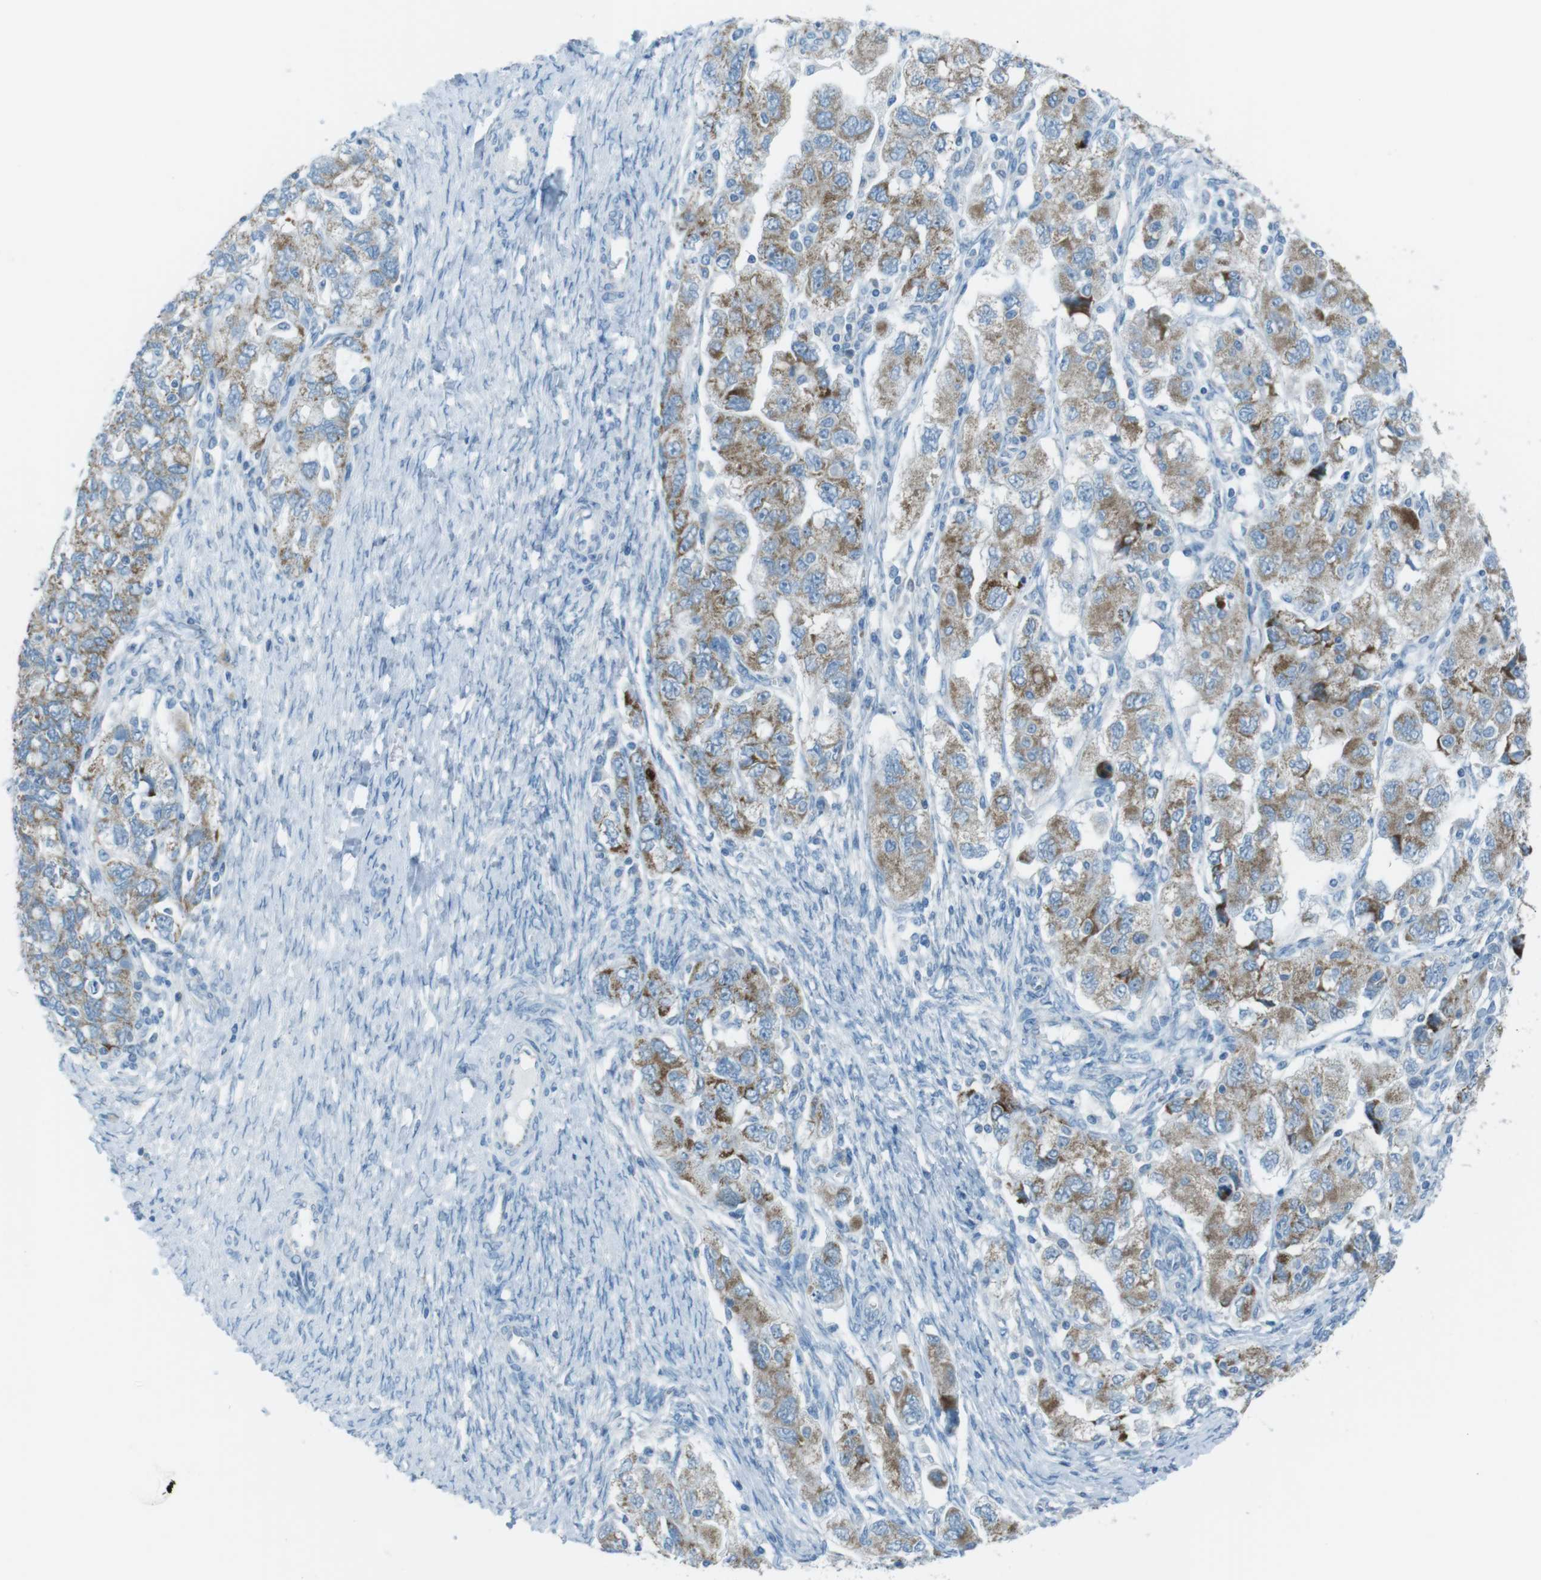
{"staining": {"intensity": "moderate", "quantity": ">75%", "location": "cytoplasmic/membranous"}, "tissue": "ovarian cancer", "cell_type": "Tumor cells", "image_type": "cancer", "snomed": [{"axis": "morphology", "description": "Carcinoma, NOS"}, {"axis": "morphology", "description": "Cystadenocarcinoma, serous, NOS"}, {"axis": "topography", "description": "Ovary"}], "caption": "Moderate cytoplasmic/membranous positivity is seen in about >75% of tumor cells in ovarian cancer. (DAB IHC with brightfield microscopy, high magnification).", "gene": "DNAJA3", "patient": {"sex": "female", "age": 69}}